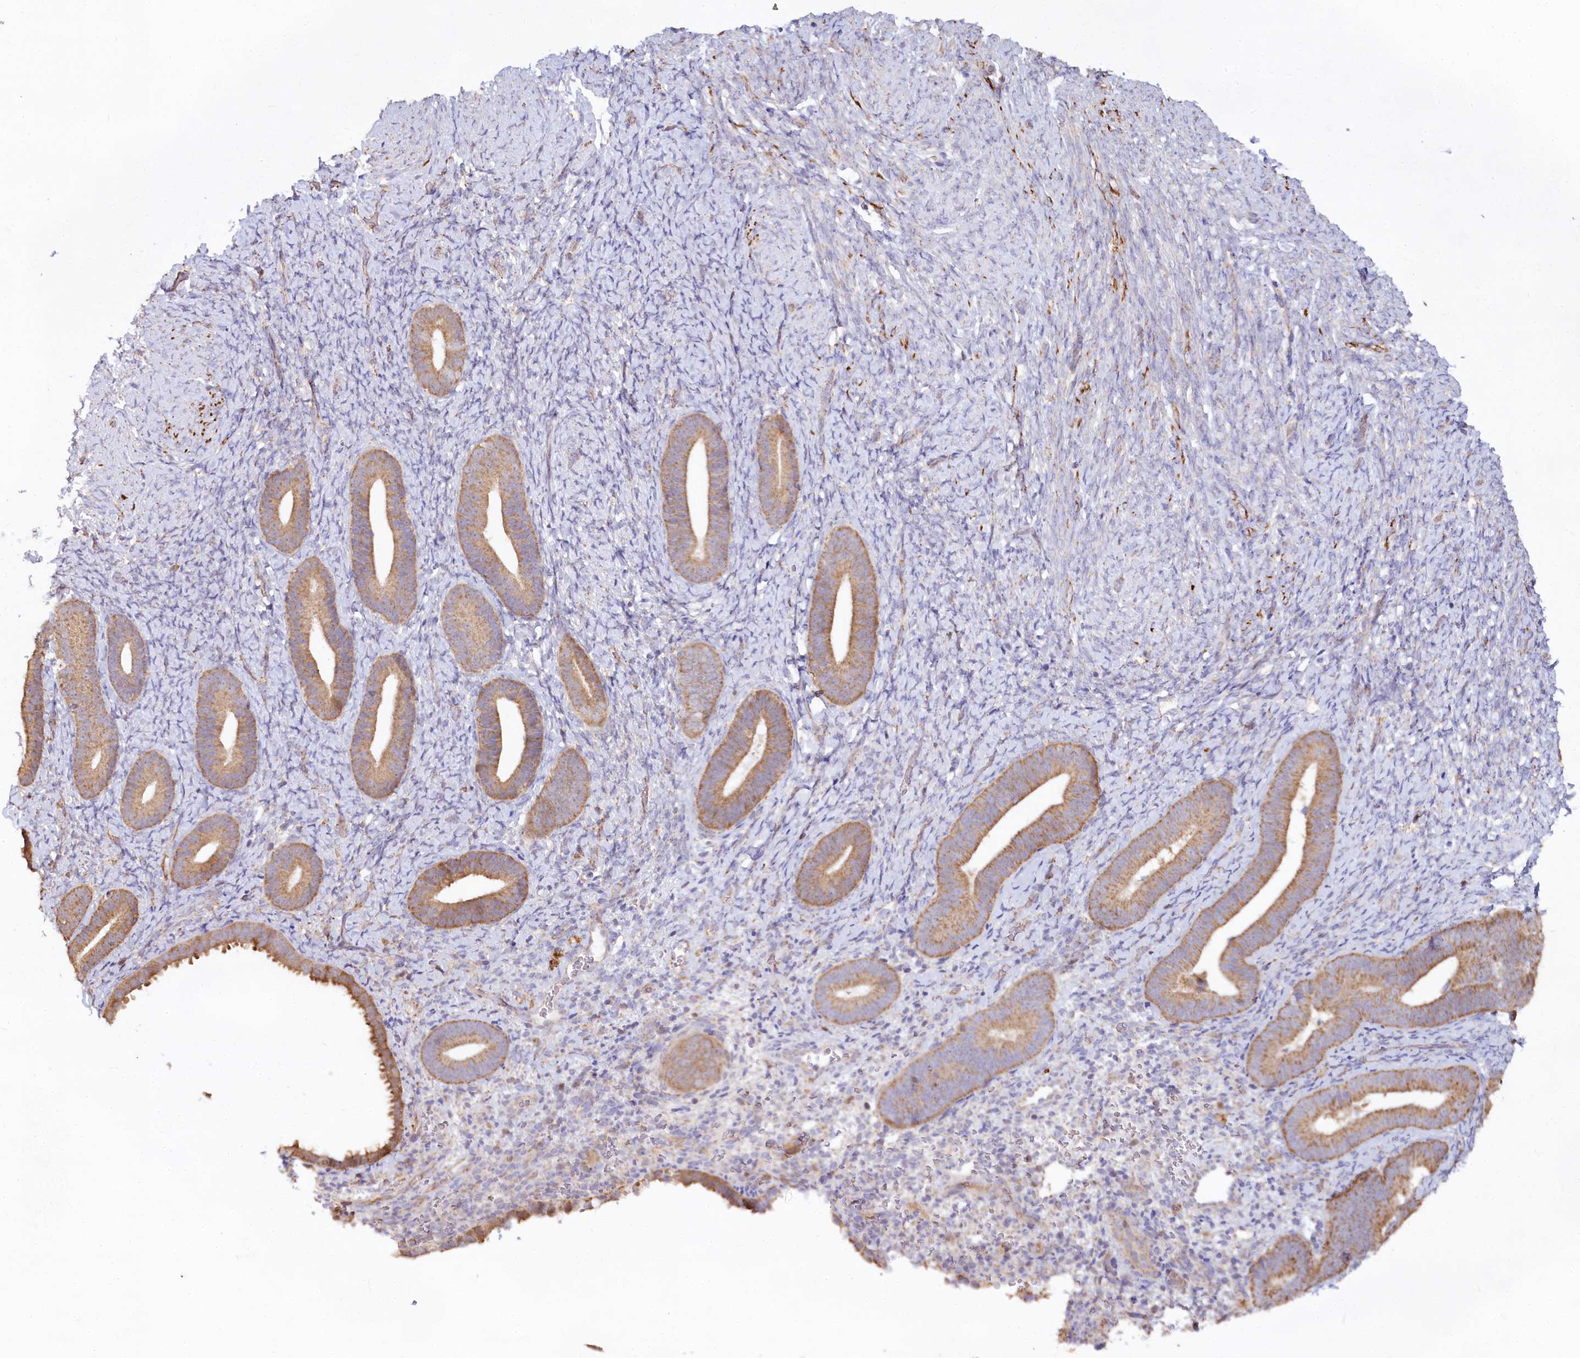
{"staining": {"intensity": "negative", "quantity": "none", "location": "none"}, "tissue": "endometrium", "cell_type": "Cells in endometrial stroma", "image_type": "normal", "snomed": [{"axis": "morphology", "description": "Normal tissue, NOS"}, {"axis": "topography", "description": "Endometrium"}], "caption": "Cells in endometrial stroma show no significant protein staining in benign endometrium. (DAB IHC with hematoxylin counter stain).", "gene": "TASOR2", "patient": {"sex": "female", "age": 65}}